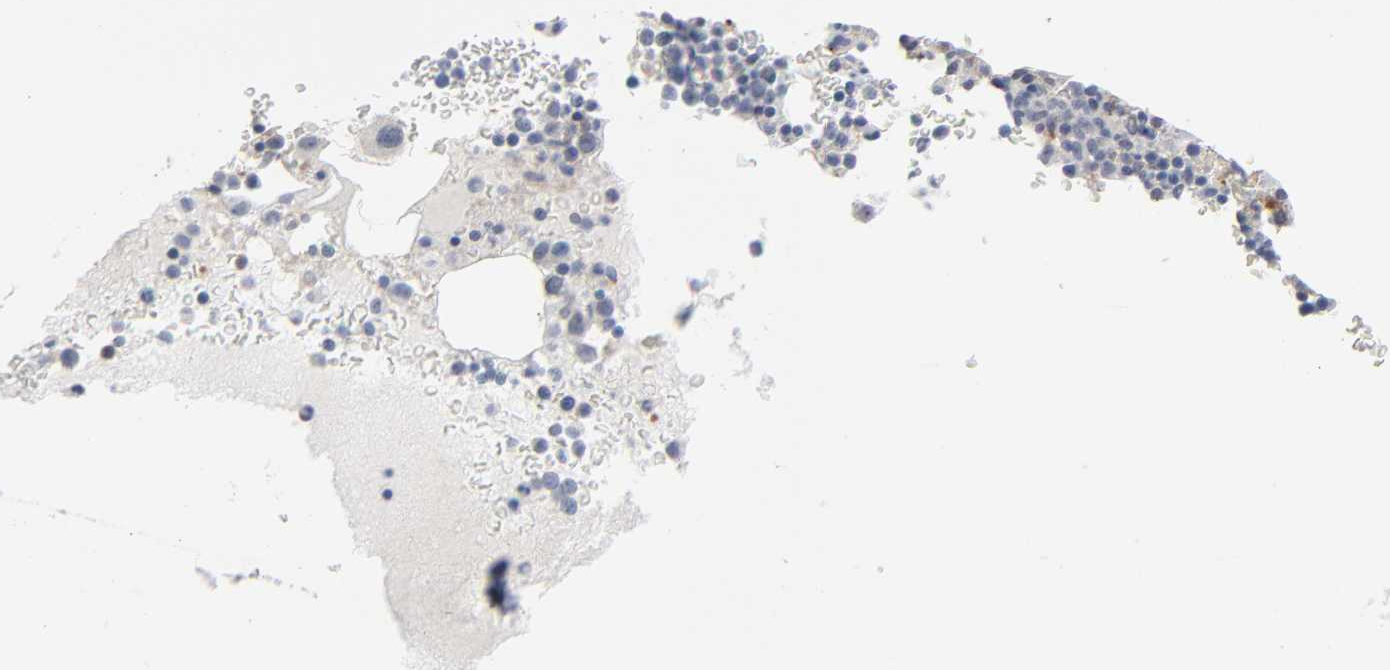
{"staining": {"intensity": "negative", "quantity": "none", "location": "none"}, "tissue": "bone marrow", "cell_type": "Hematopoietic cells", "image_type": "normal", "snomed": [{"axis": "morphology", "description": "Normal tissue, NOS"}, {"axis": "topography", "description": "Bone marrow"}], "caption": "IHC of benign human bone marrow demonstrates no positivity in hematopoietic cells.", "gene": "POMT2", "patient": {"sex": "male", "age": 68}}